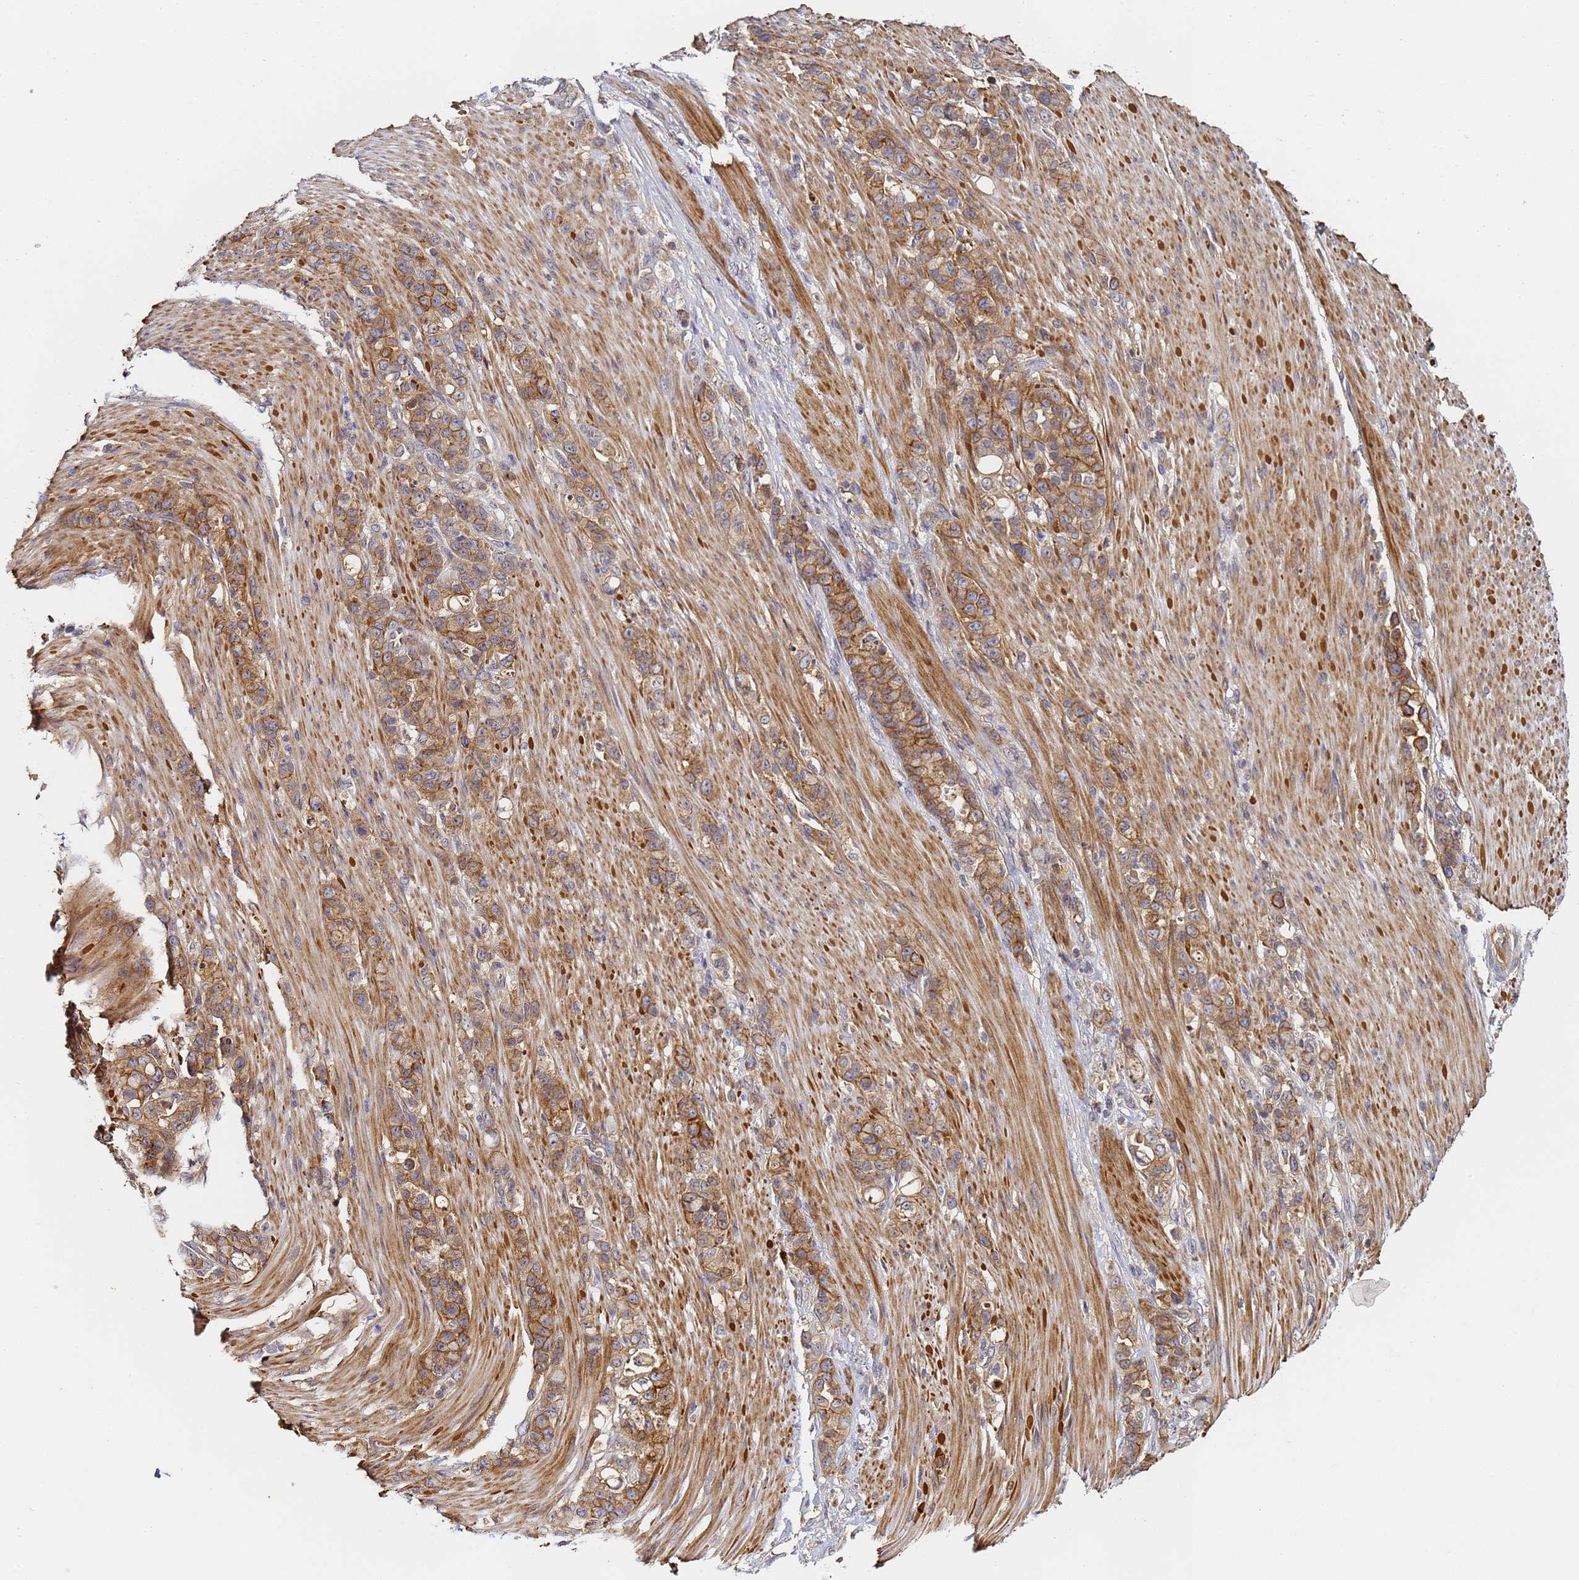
{"staining": {"intensity": "moderate", "quantity": ">75%", "location": "cytoplasmic/membranous"}, "tissue": "stomach cancer", "cell_type": "Tumor cells", "image_type": "cancer", "snomed": [{"axis": "morphology", "description": "Normal tissue, NOS"}, {"axis": "morphology", "description": "Adenocarcinoma, NOS"}, {"axis": "topography", "description": "Stomach"}], "caption": "Moderate cytoplasmic/membranous positivity is appreciated in approximately >75% of tumor cells in adenocarcinoma (stomach).", "gene": "LRRC69", "patient": {"sex": "female", "age": 79}}